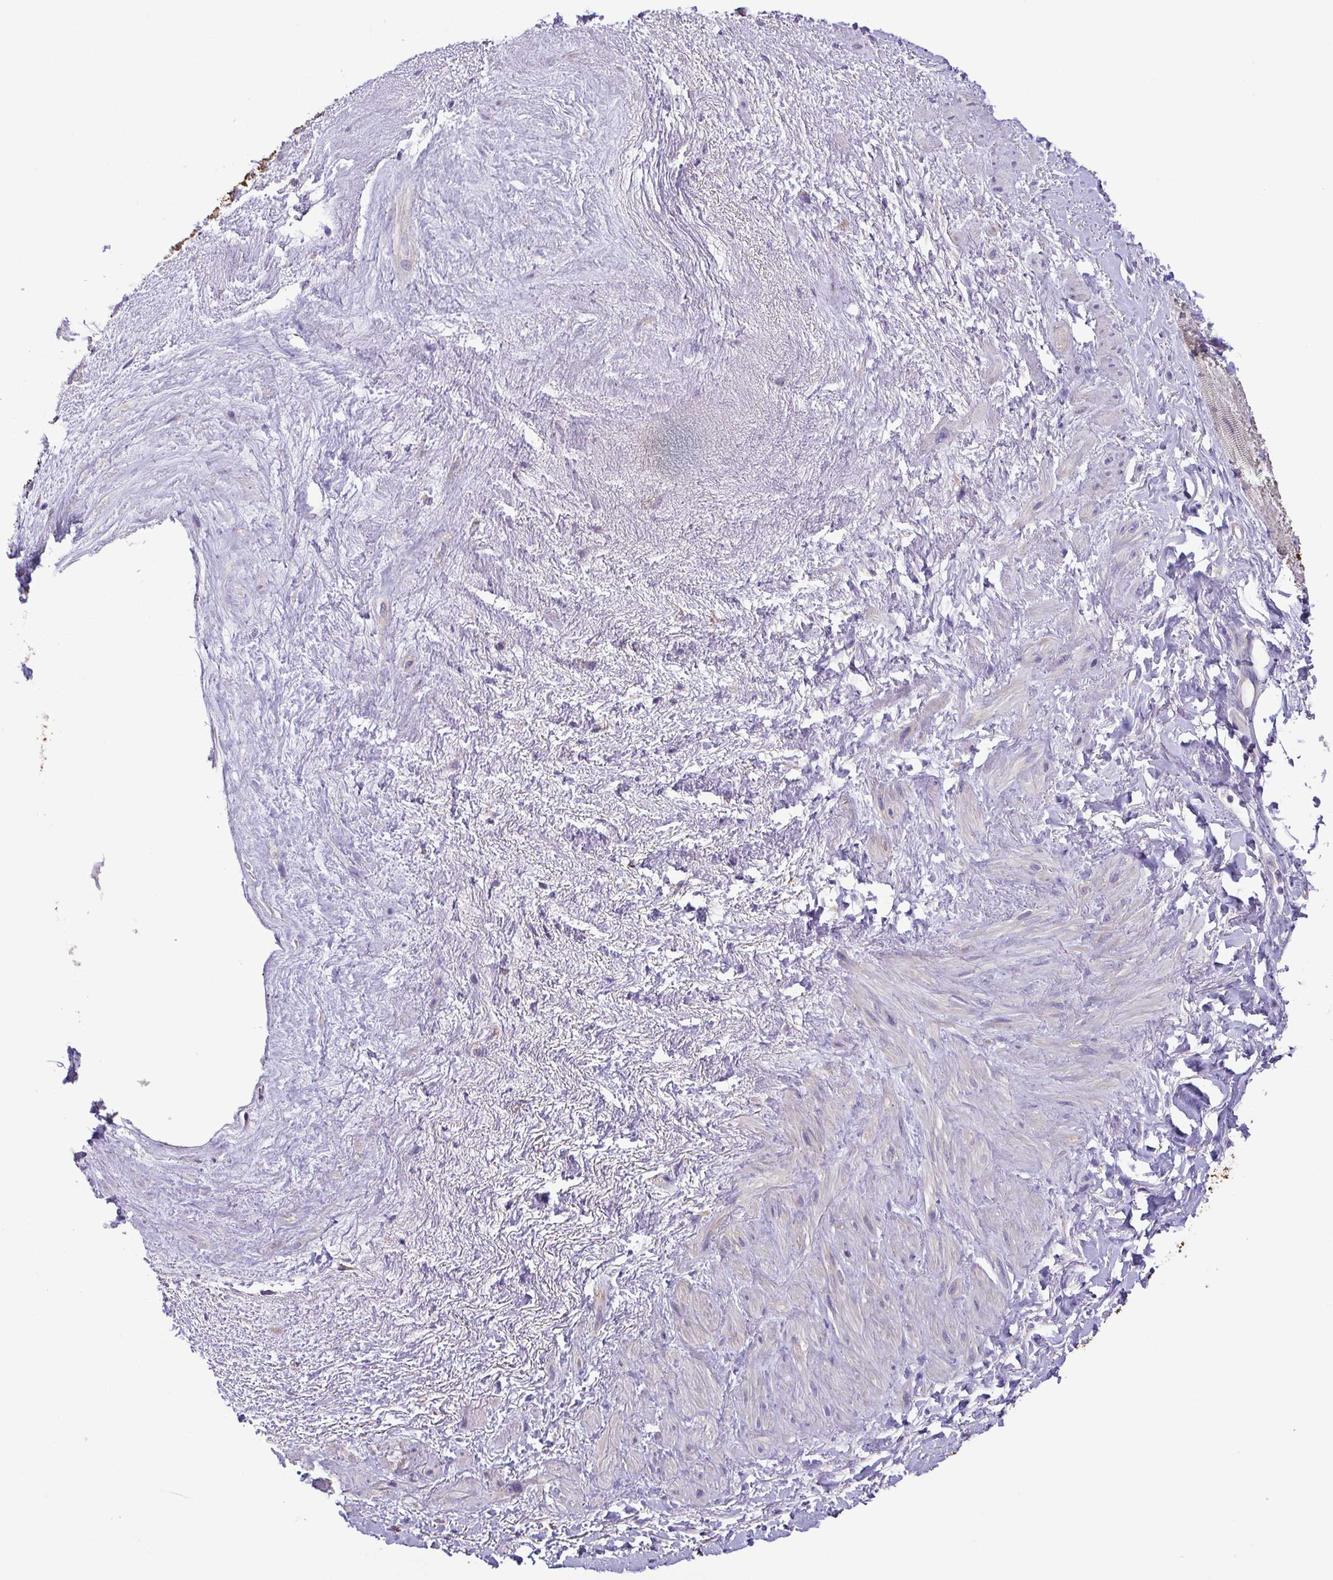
{"staining": {"intensity": "moderate", "quantity": "25%-75%", "location": "cytoplasmic/membranous"}, "tissue": "heart muscle", "cell_type": "Cardiomyocytes", "image_type": "normal", "snomed": [{"axis": "morphology", "description": "Normal tissue, NOS"}, {"axis": "topography", "description": "Heart"}], "caption": "Immunohistochemical staining of unremarkable heart muscle exhibits 25%-75% levels of moderate cytoplasmic/membranous protein positivity in approximately 25%-75% of cardiomyocytes.", "gene": "MYL10", "patient": {"sex": "male", "age": 62}}